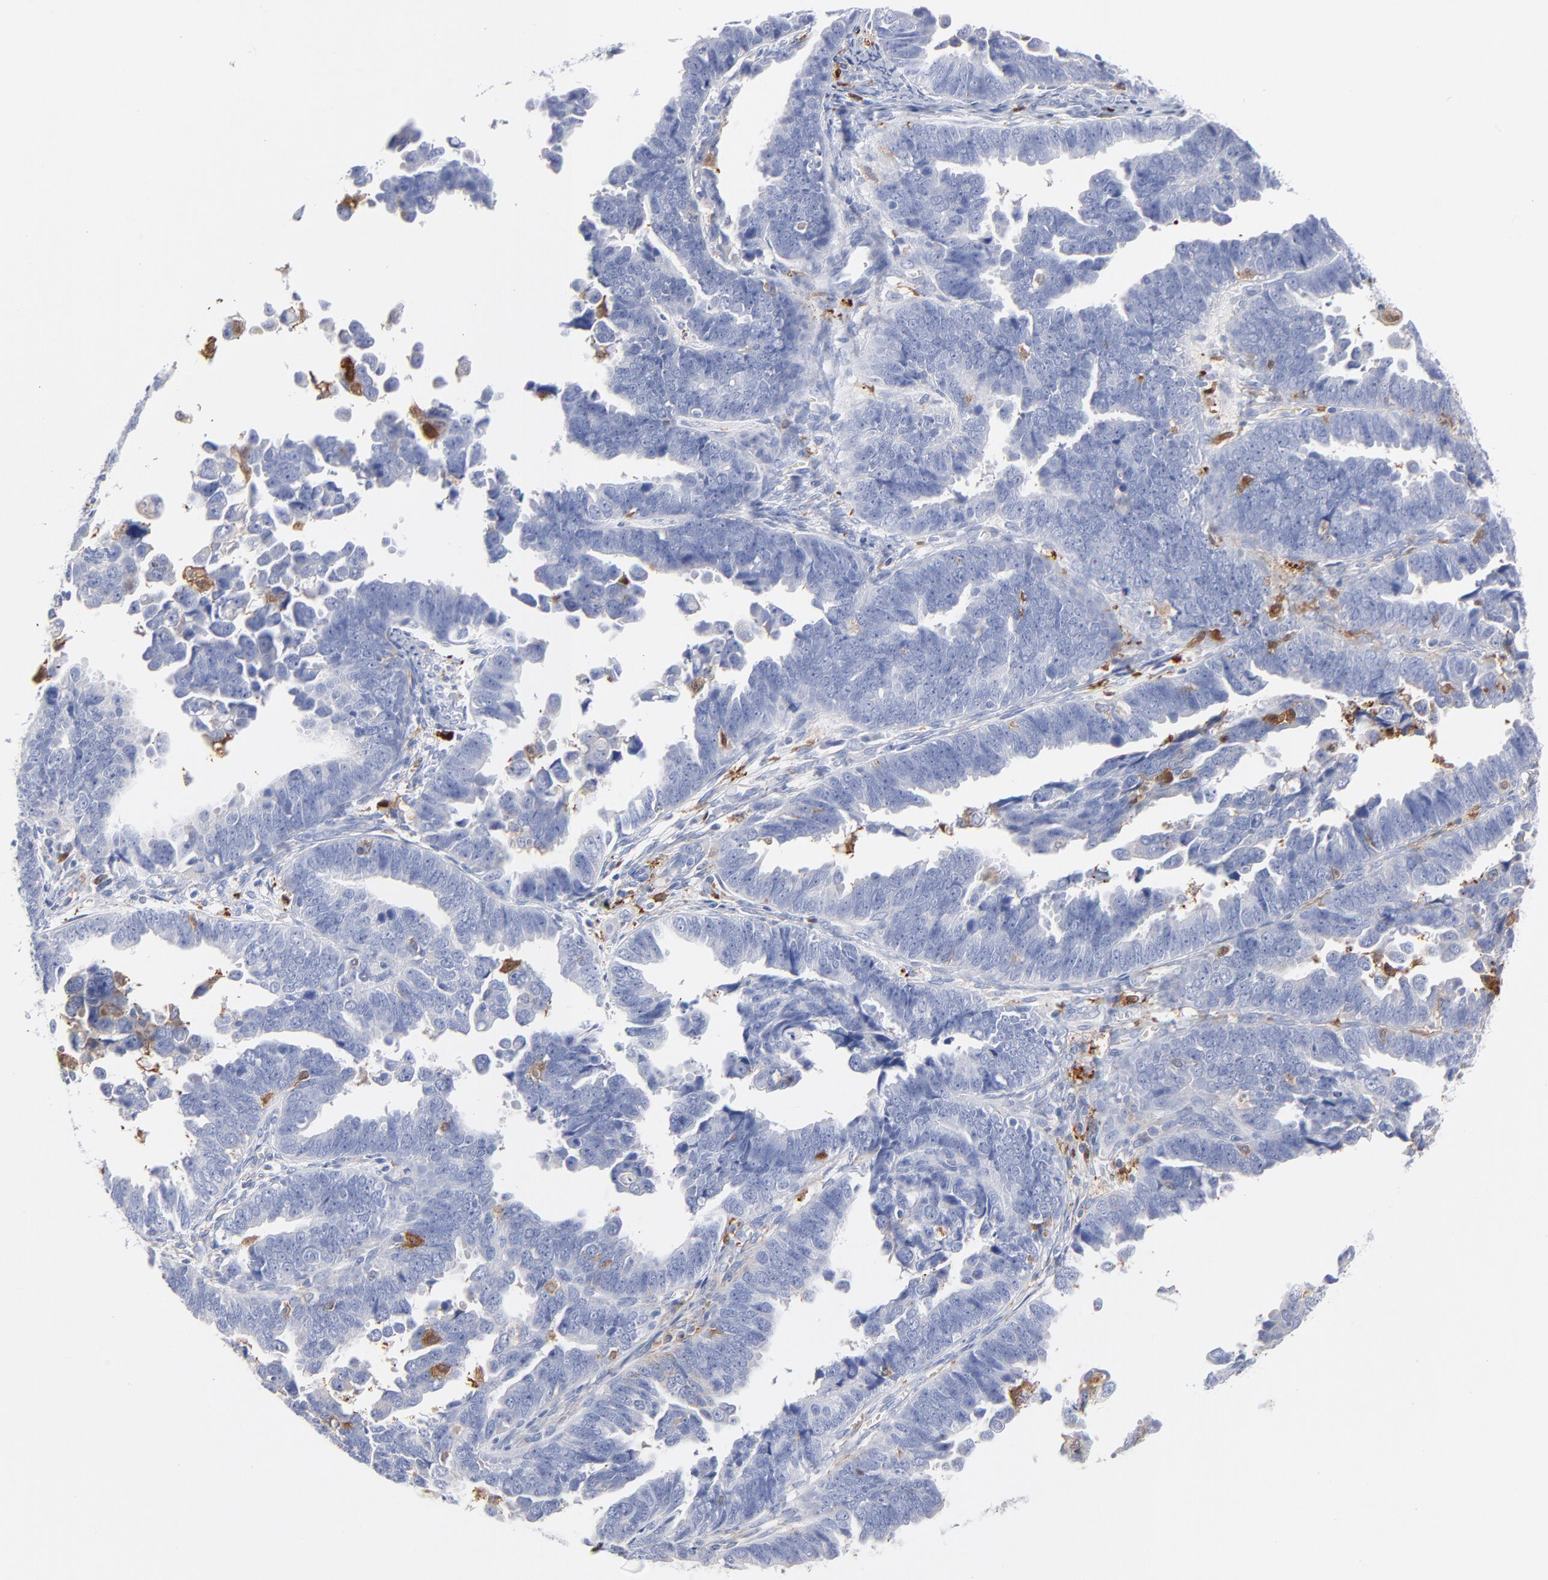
{"staining": {"intensity": "negative", "quantity": "none", "location": "none"}, "tissue": "endometrial cancer", "cell_type": "Tumor cells", "image_type": "cancer", "snomed": [{"axis": "morphology", "description": "Adenocarcinoma, NOS"}, {"axis": "topography", "description": "Endometrium"}], "caption": "Immunohistochemical staining of human endometrial adenocarcinoma displays no significant expression in tumor cells. (Stains: DAB (3,3'-diaminobenzidine) IHC with hematoxylin counter stain, Microscopy: brightfield microscopy at high magnification).", "gene": "IFIT2", "patient": {"sex": "female", "age": 75}}